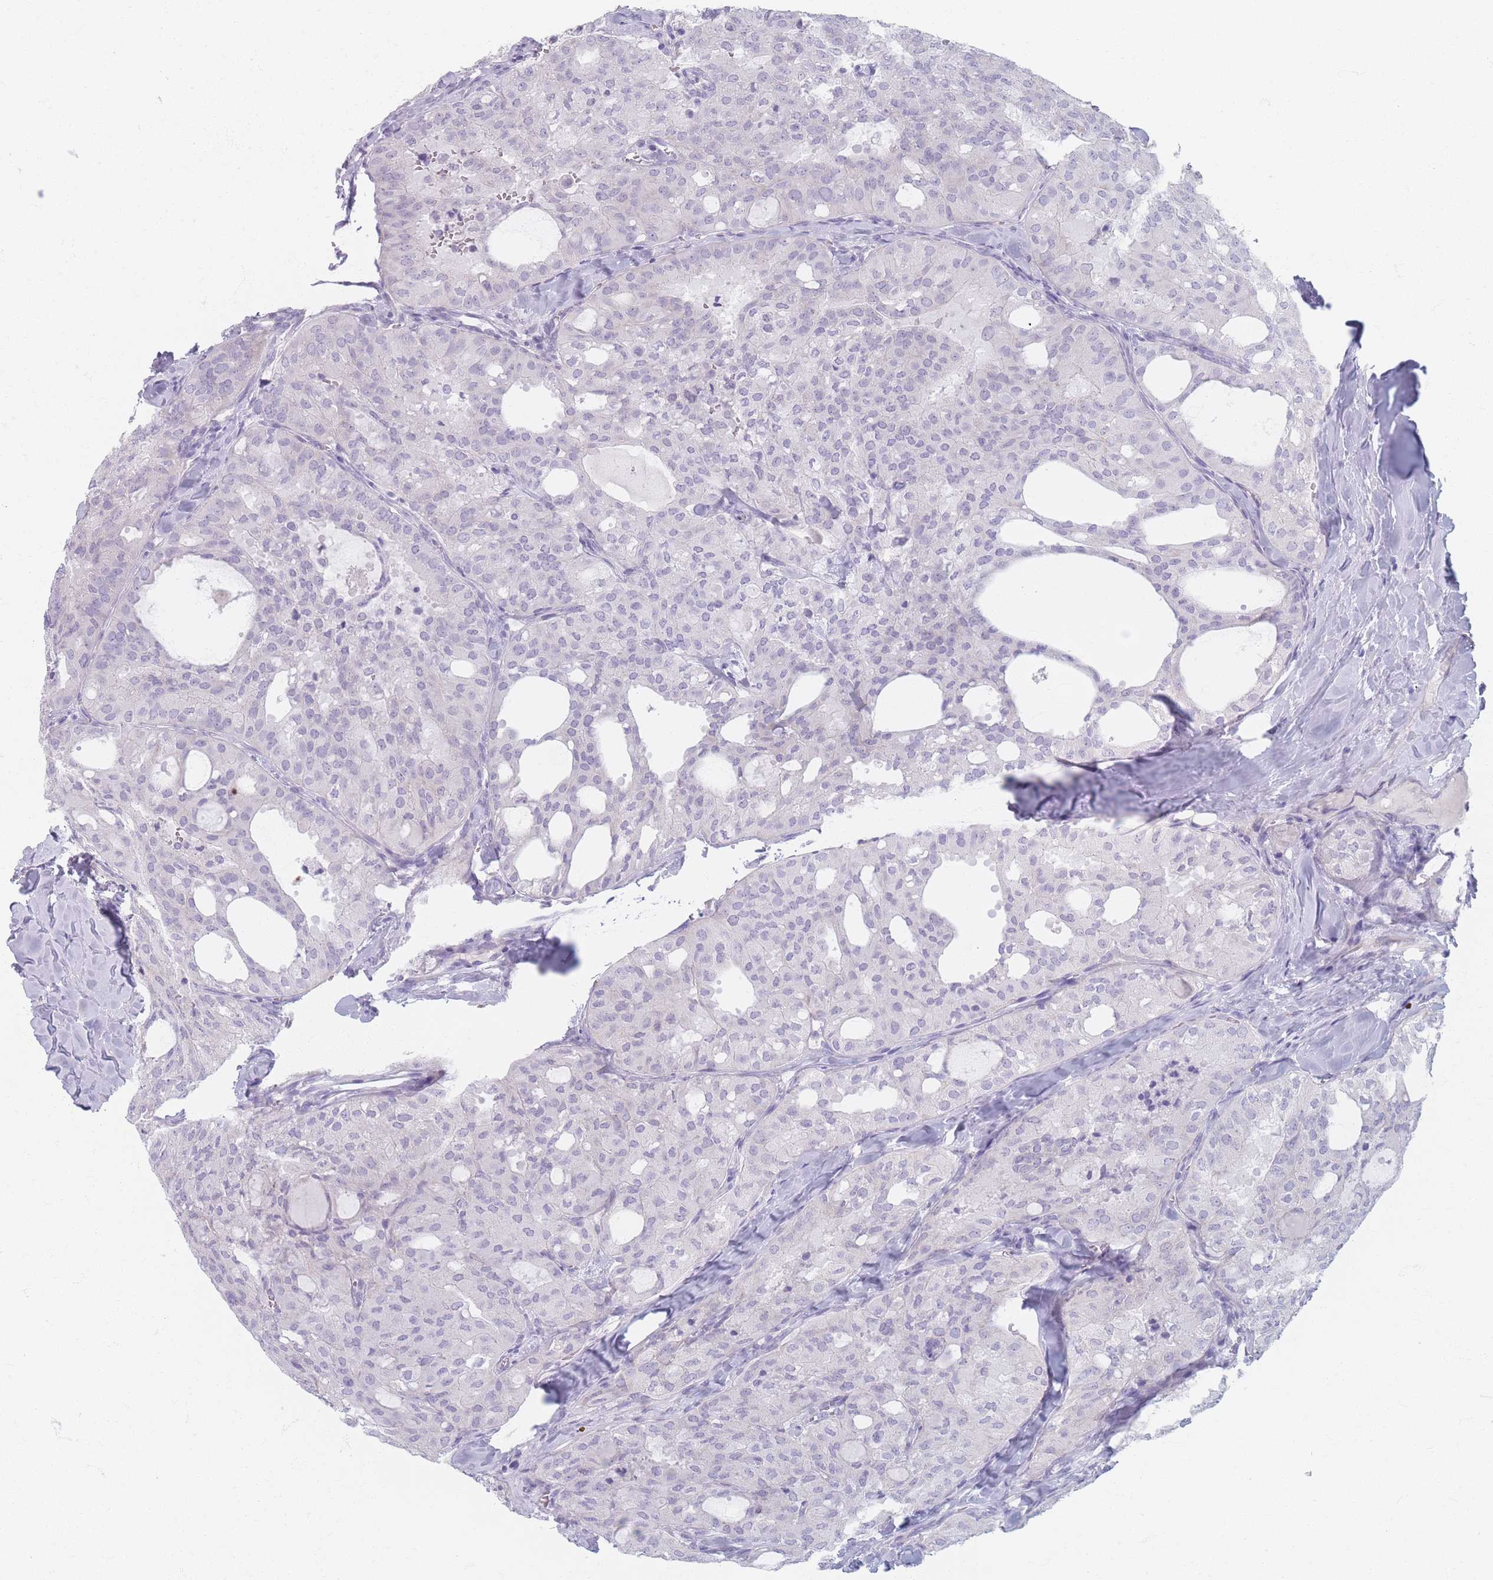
{"staining": {"intensity": "negative", "quantity": "none", "location": "none"}, "tissue": "thyroid cancer", "cell_type": "Tumor cells", "image_type": "cancer", "snomed": [{"axis": "morphology", "description": "Follicular adenoma carcinoma, NOS"}, {"axis": "topography", "description": "Thyroid gland"}], "caption": "Immunohistochemical staining of human thyroid cancer shows no significant positivity in tumor cells.", "gene": "PIGM", "patient": {"sex": "male", "age": 75}}